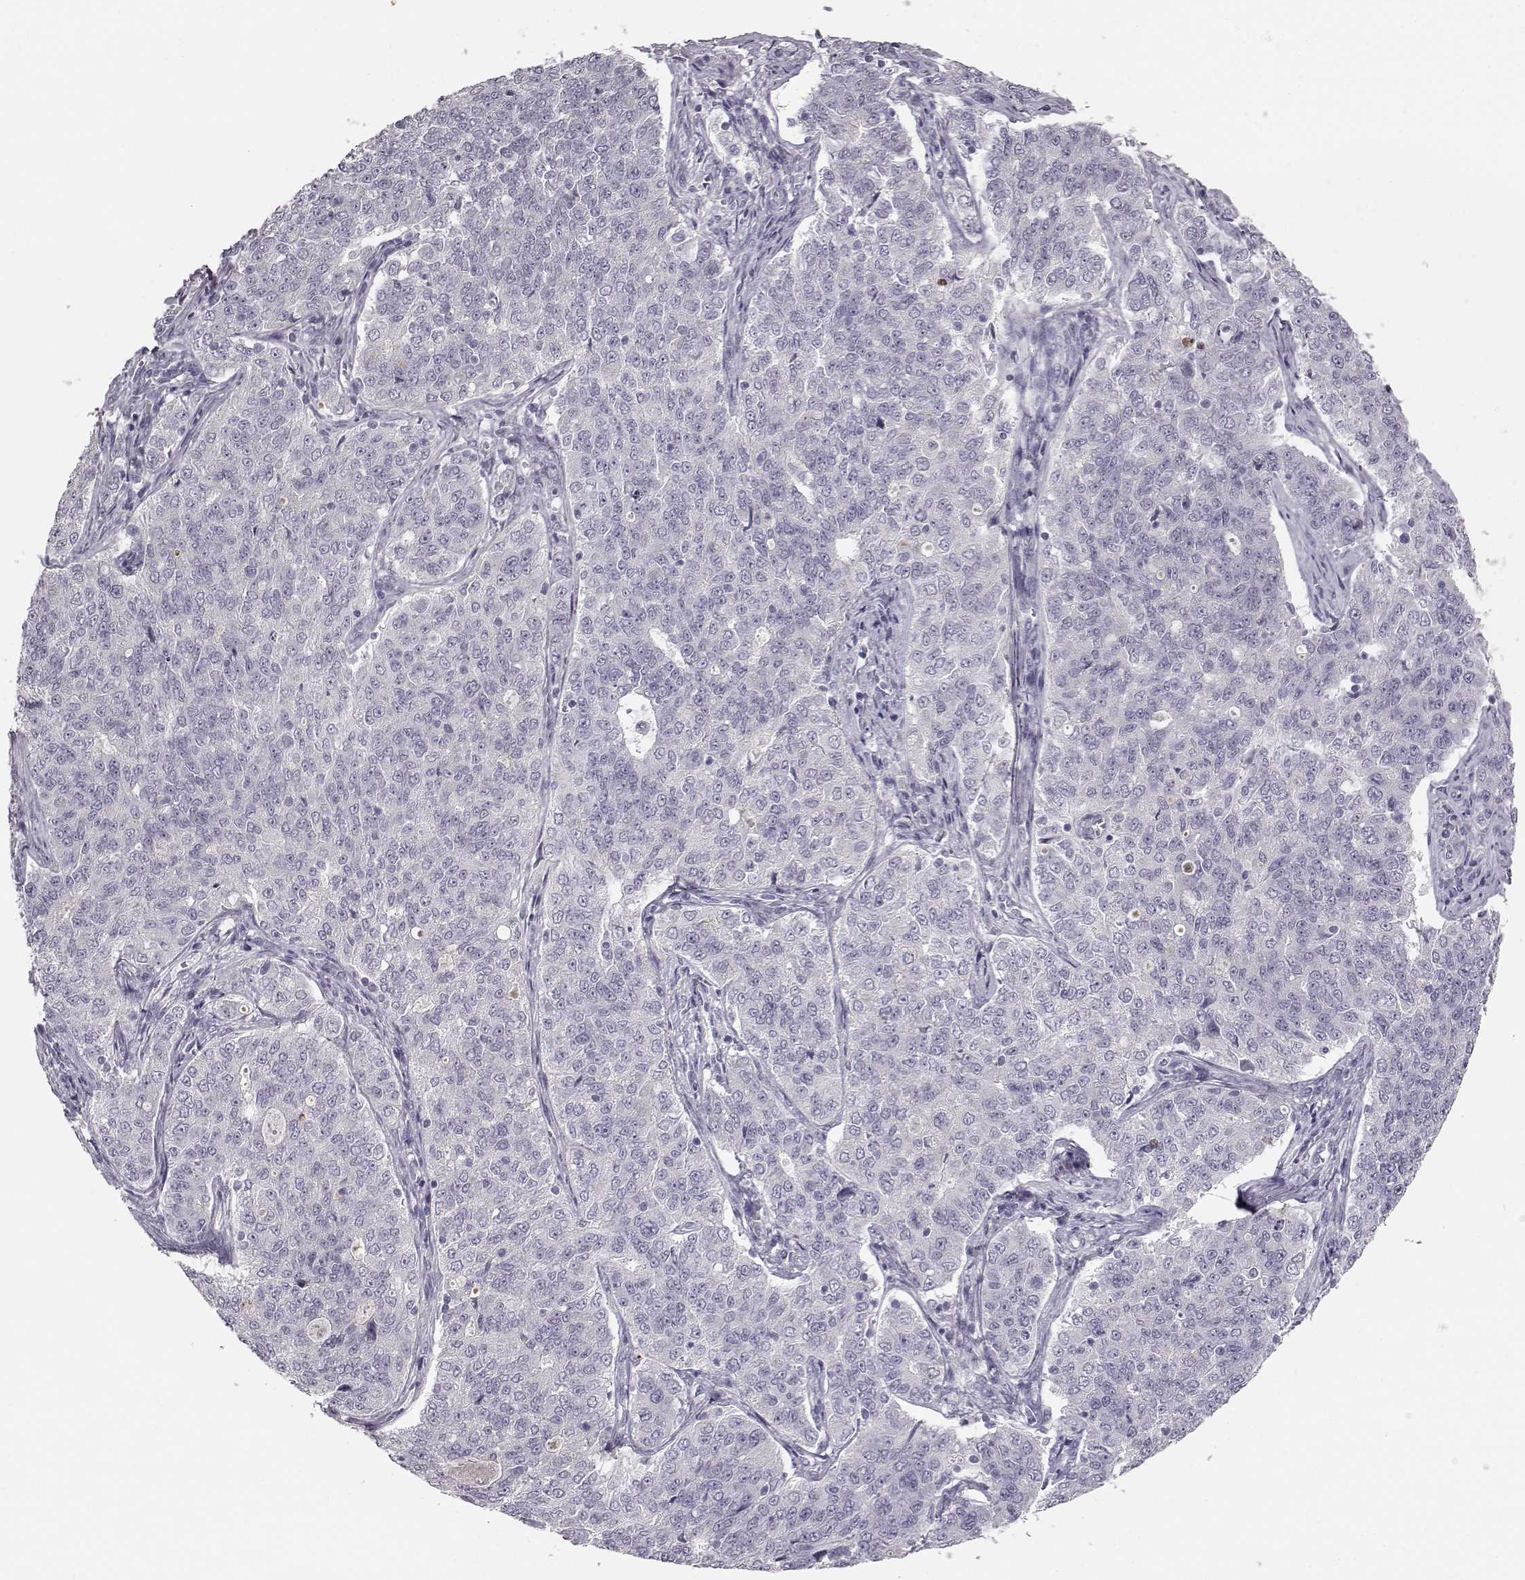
{"staining": {"intensity": "negative", "quantity": "none", "location": "none"}, "tissue": "endometrial cancer", "cell_type": "Tumor cells", "image_type": "cancer", "snomed": [{"axis": "morphology", "description": "Adenocarcinoma, NOS"}, {"axis": "topography", "description": "Endometrium"}], "caption": "Protein analysis of endometrial cancer displays no significant positivity in tumor cells.", "gene": "KIAA0319", "patient": {"sex": "female", "age": 43}}